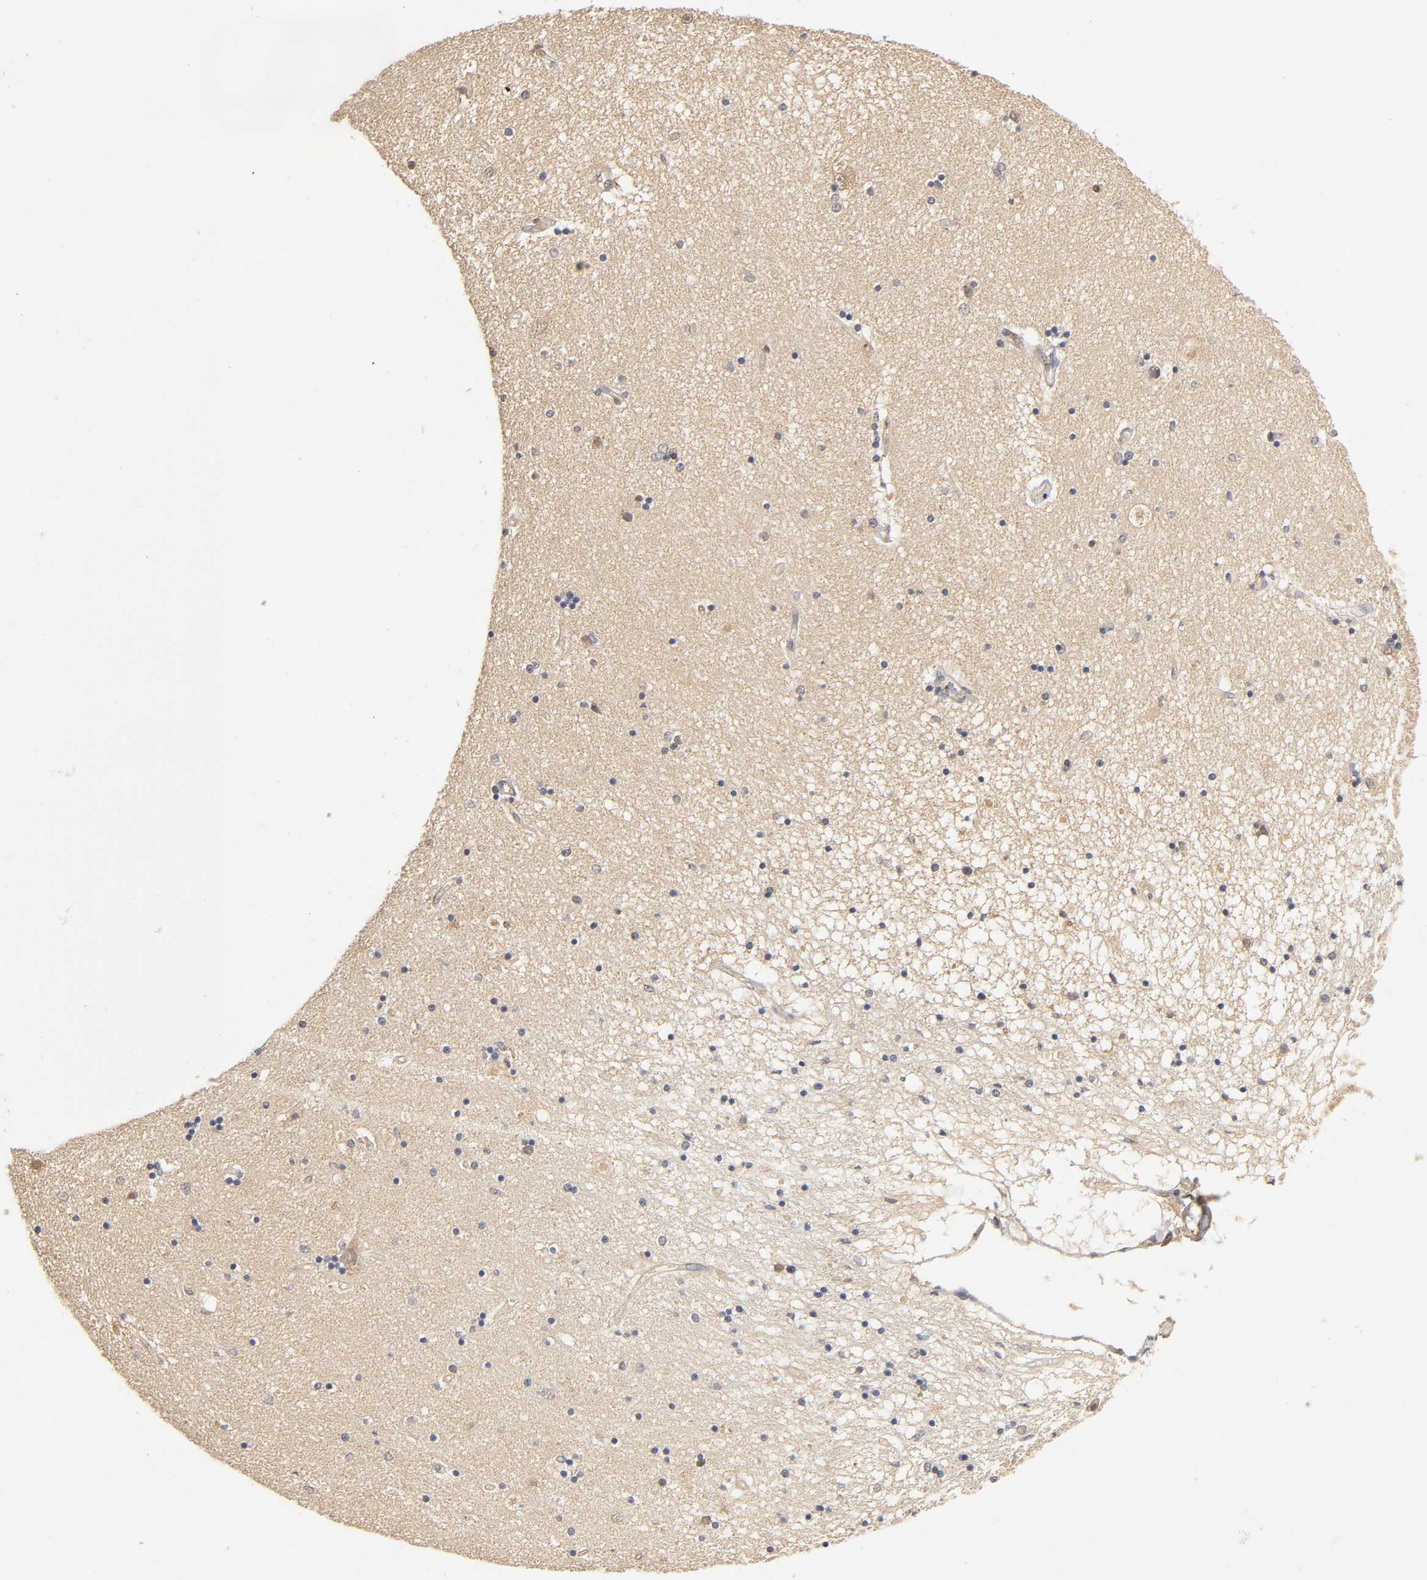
{"staining": {"intensity": "negative", "quantity": "none", "location": "none"}, "tissue": "hippocampus", "cell_type": "Glial cells", "image_type": "normal", "snomed": [{"axis": "morphology", "description": "Normal tissue, NOS"}, {"axis": "topography", "description": "Hippocampus"}], "caption": "An immunohistochemistry histopathology image of normal hippocampus is shown. There is no staining in glial cells of hippocampus. (Brightfield microscopy of DAB (3,3'-diaminobenzidine) IHC at high magnification).", "gene": "PDE5A", "patient": {"sex": "female", "age": 54}}